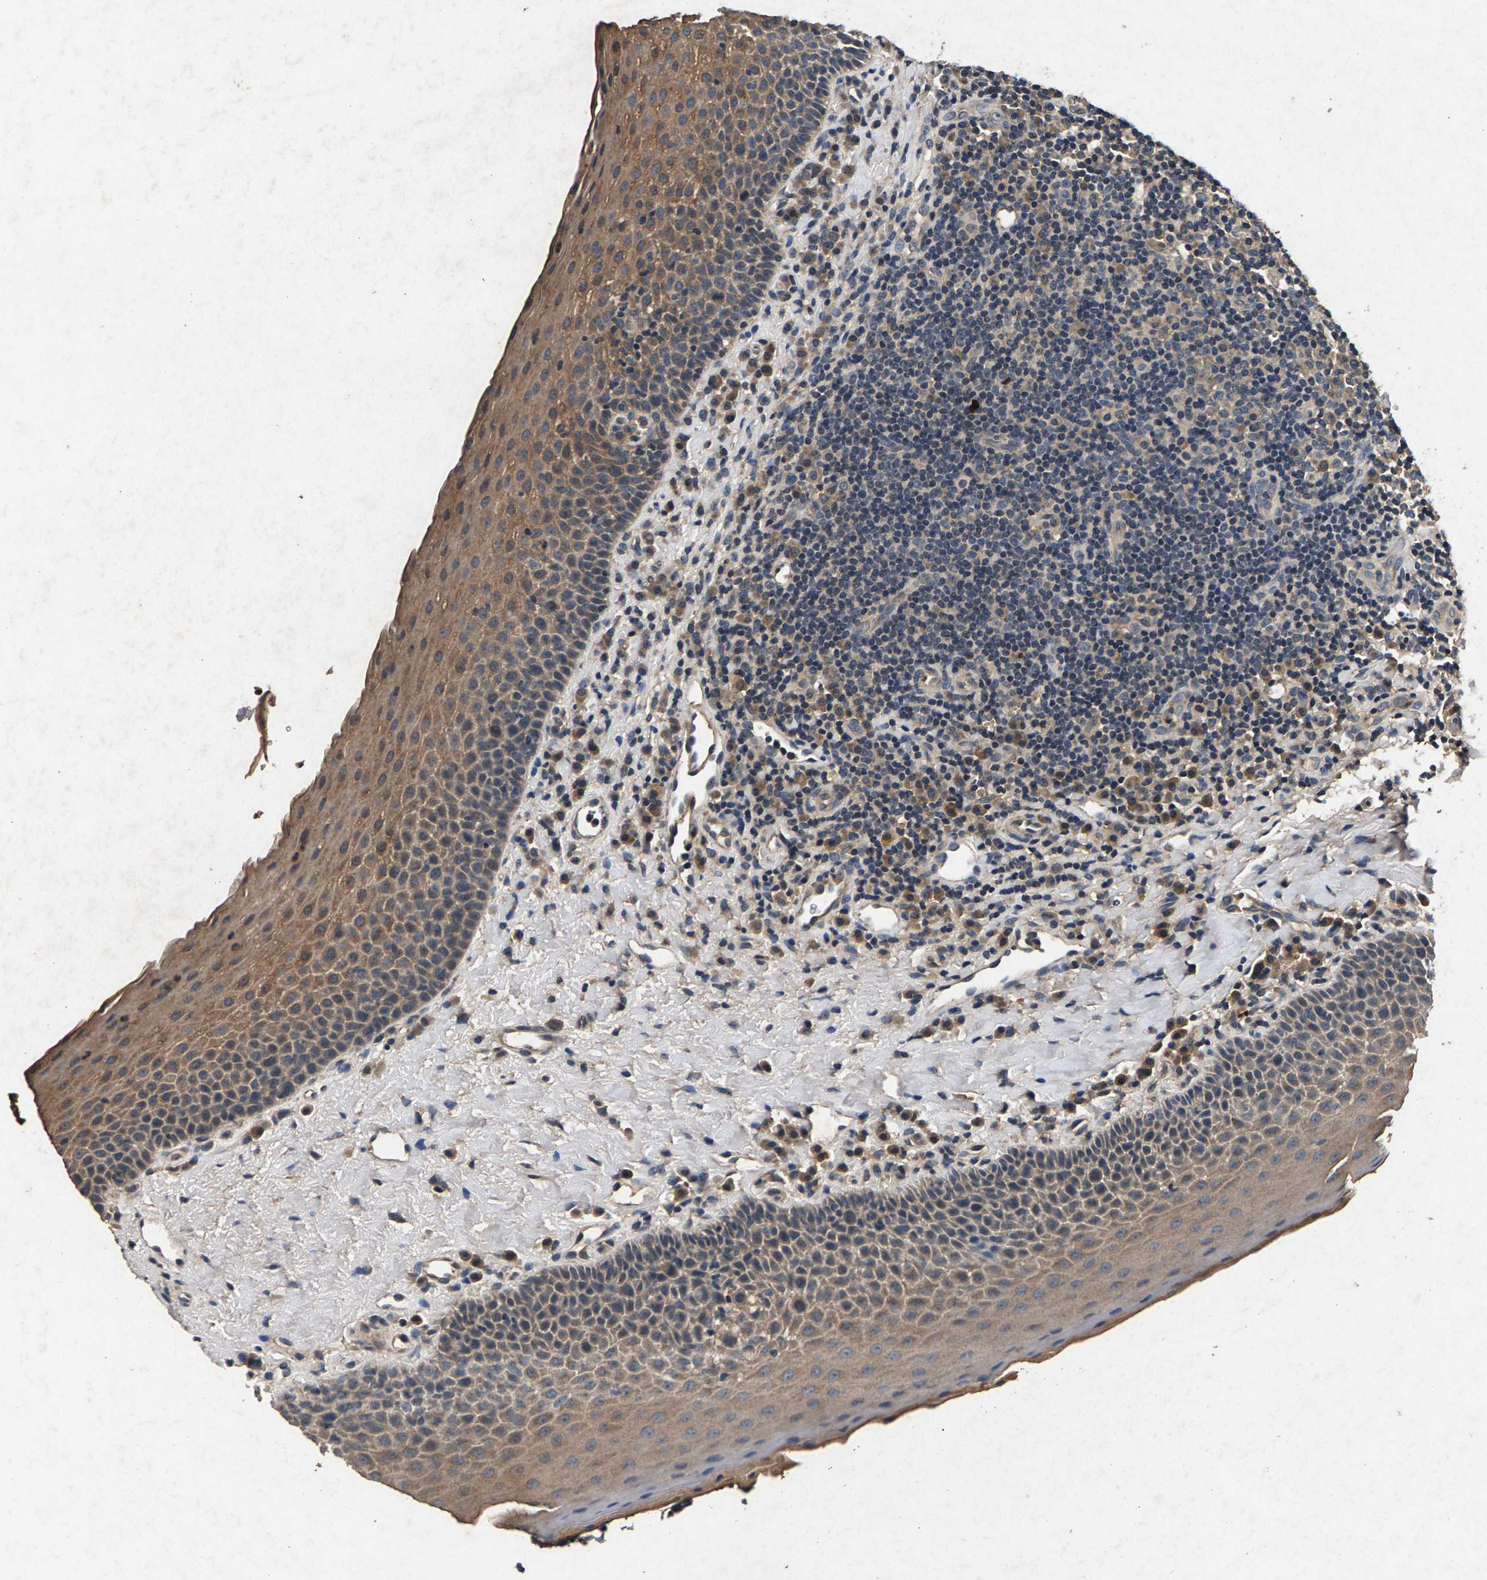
{"staining": {"intensity": "weak", "quantity": ">75%", "location": "cytoplasmic/membranous"}, "tissue": "tonsil", "cell_type": "Germinal center cells", "image_type": "normal", "snomed": [{"axis": "morphology", "description": "Normal tissue, NOS"}, {"axis": "topography", "description": "Tonsil"}], "caption": "Approximately >75% of germinal center cells in unremarkable human tonsil demonstrate weak cytoplasmic/membranous protein staining as visualized by brown immunohistochemical staining.", "gene": "PPP1CC", "patient": {"sex": "male", "age": 17}}